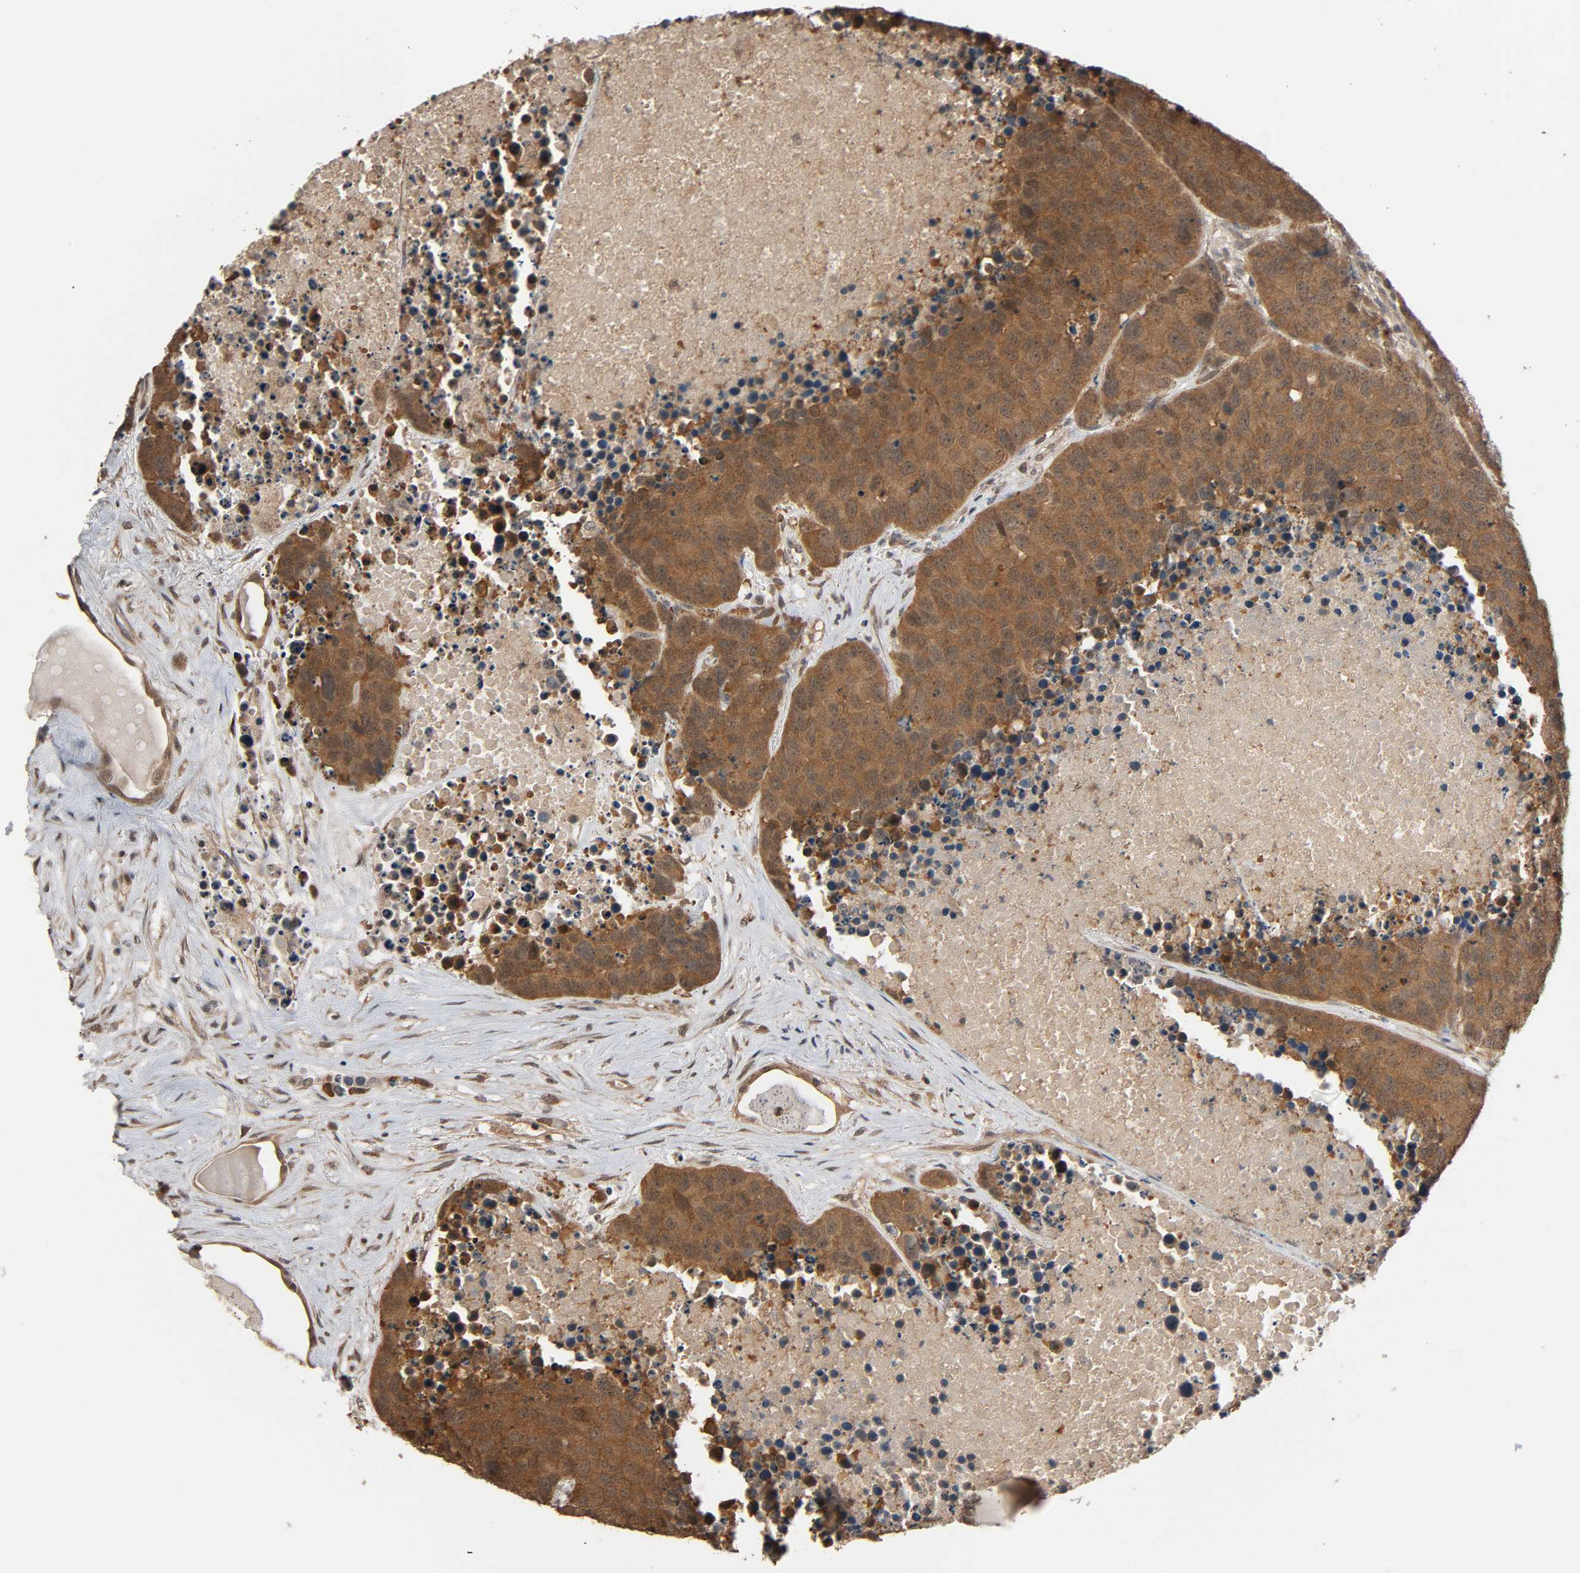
{"staining": {"intensity": "strong", "quantity": "25%-75%", "location": "cytoplasmic/membranous,nuclear"}, "tissue": "carcinoid", "cell_type": "Tumor cells", "image_type": "cancer", "snomed": [{"axis": "morphology", "description": "Carcinoid, malignant, NOS"}, {"axis": "topography", "description": "Lung"}], "caption": "High-power microscopy captured an immunohistochemistry (IHC) histopathology image of carcinoid, revealing strong cytoplasmic/membranous and nuclear staining in about 25%-75% of tumor cells.", "gene": "NEDD8", "patient": {"sex": "male", "age": 60}}